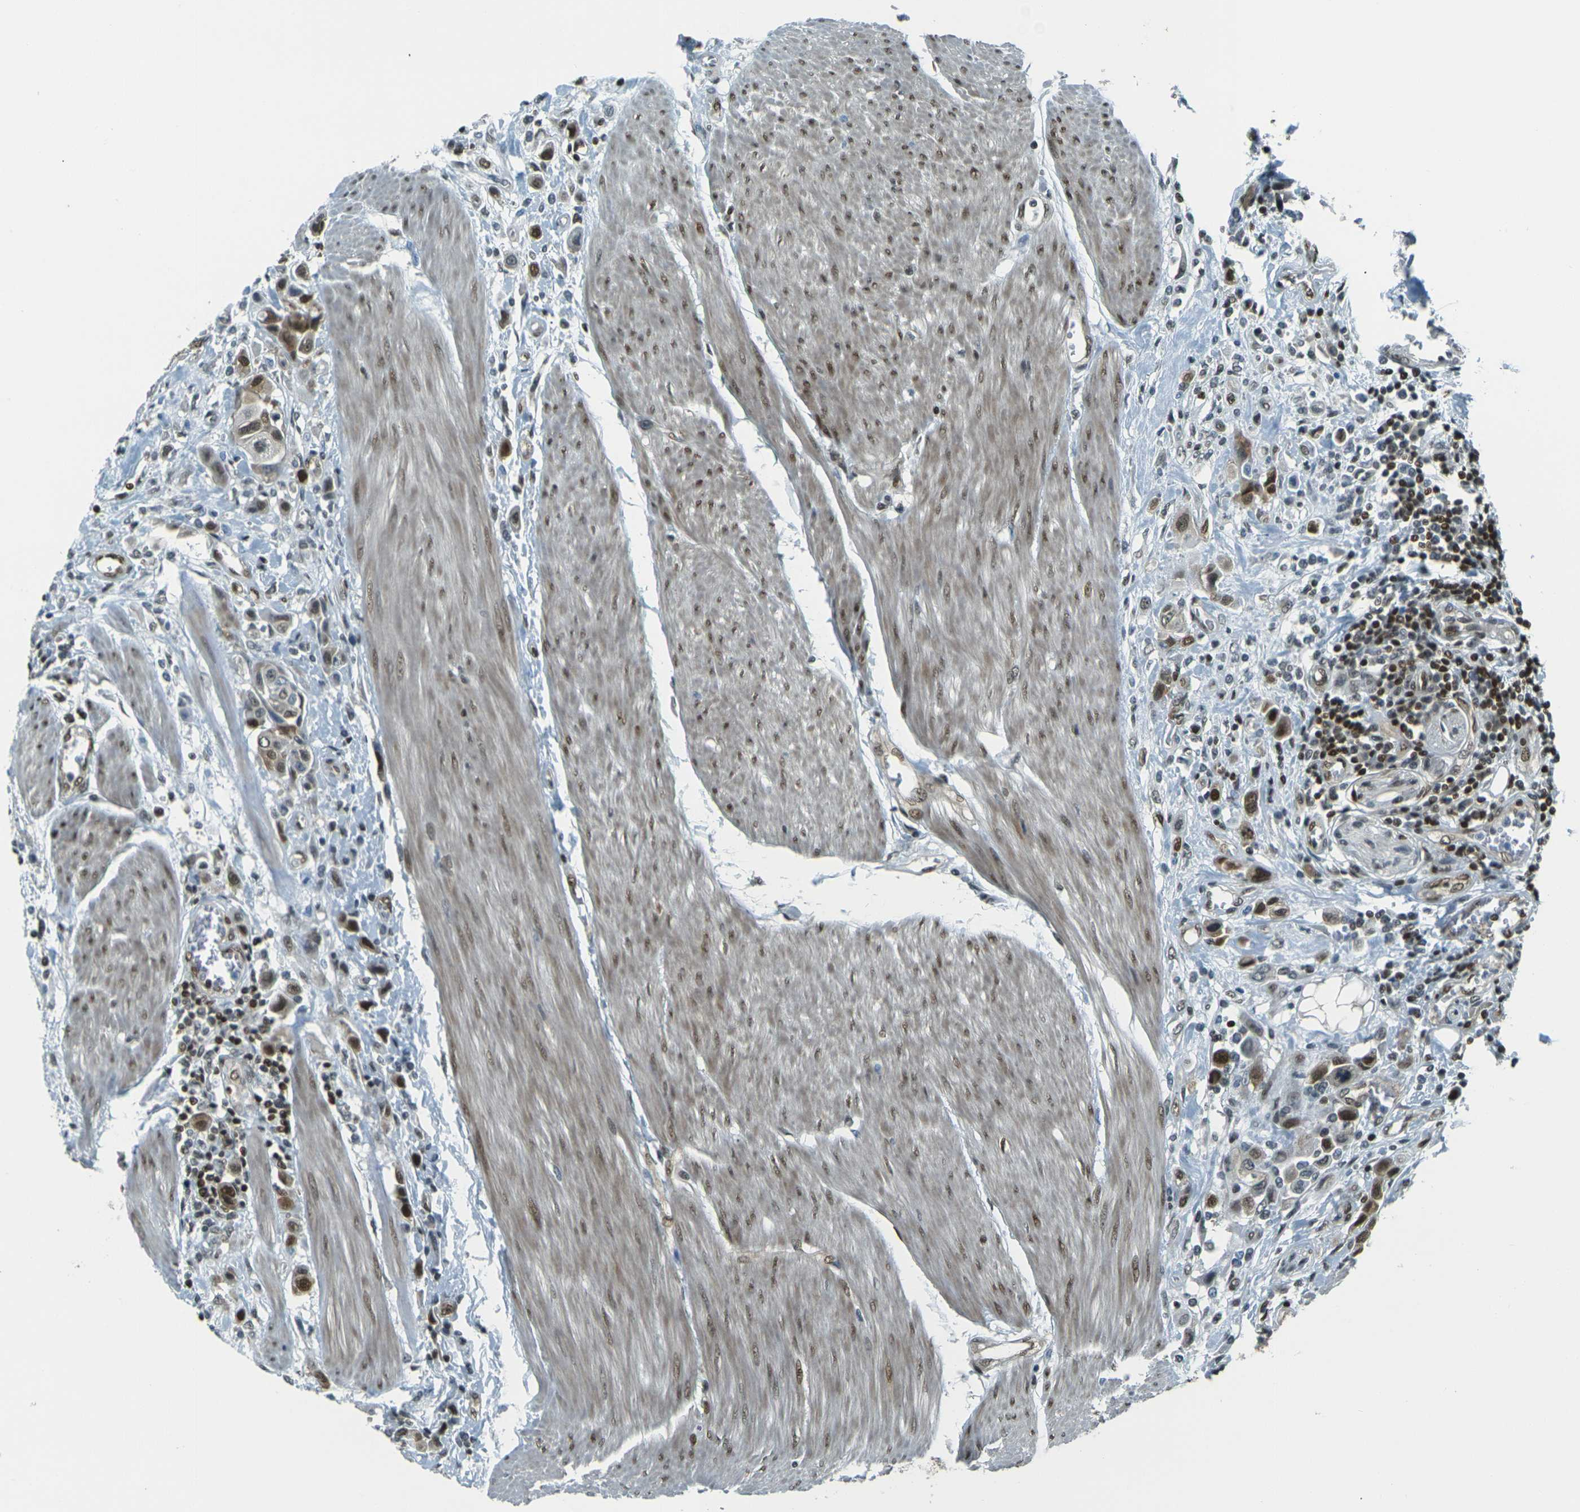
{"staining": {"intensity": "moderate", "quantity": ">75%", "location": "cytoplasmic/membranous,nuclear"}, "tissue": "urothelial cancer", "cell_type": "Tumor cells", "image_type": "cancer", "snomed": [{"axis": "morphology", "description": "Urothelial carcinoma, High grade"}, {"axis": "topography", "description": "Urinary bladder"}], "caption": "Immunohistochemical staining of urothelial carcinoma (high-grade) reveals medium levels of moderate cytoplasmic/membranous and nuclear protein staining in about >75% of tumor cells.", "gene": "NHEJ1", "patient": {"sex": "male", "age": 50}}